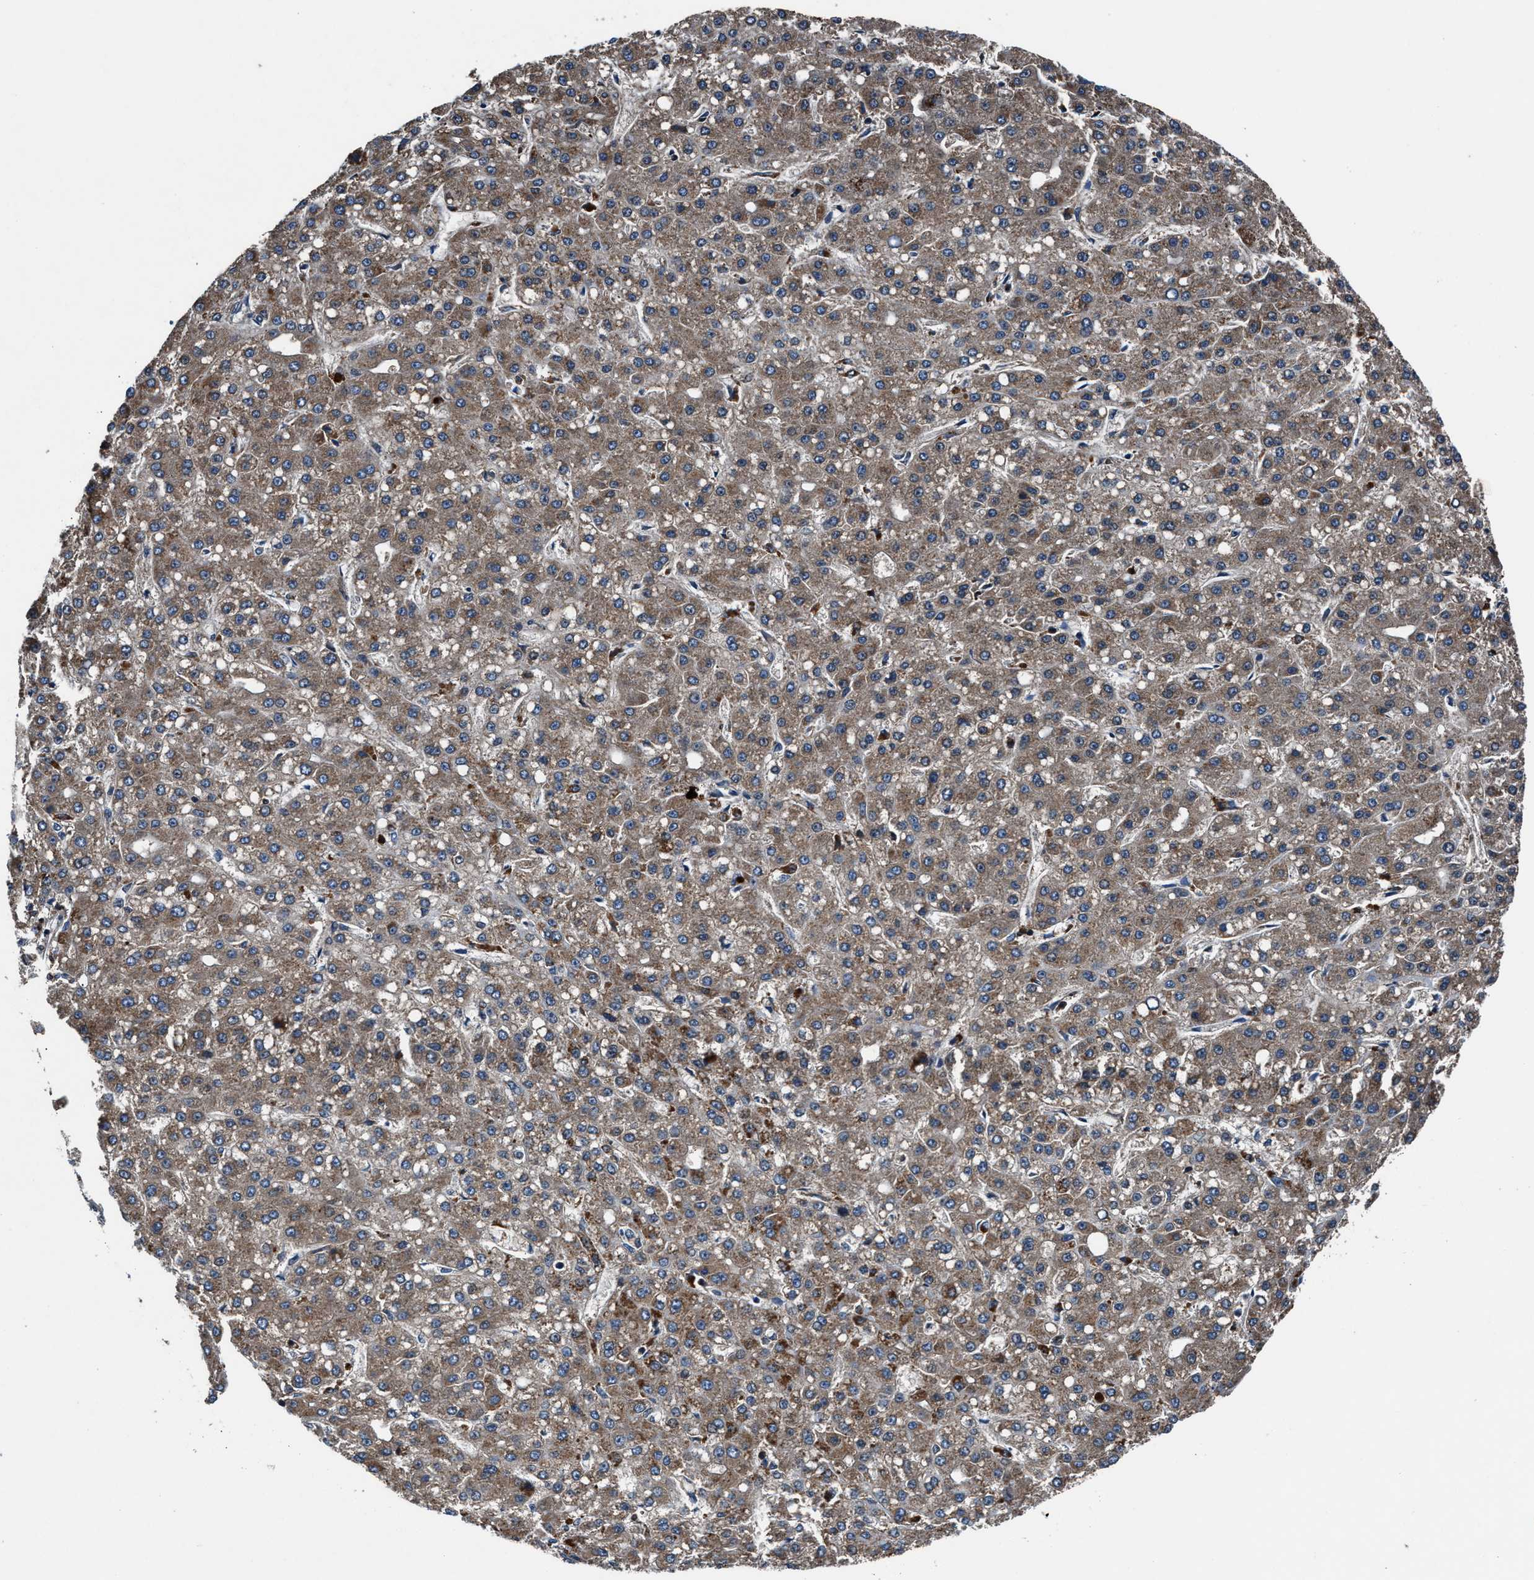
{"staining": {"intensity": "moderate", "quantity": ">75%", "location": "cytoplasmic/membranous"}, "tissue": "liver cancer", "cell_type": "Tumor cells", "image_type": "cancer", "snomed": [{"axis": "morphology", "description": "Carcinoma, Hepatocellular, NOS"}, {"axis": "topography", "description": "Liver"}], "caption": "Hepatocellular carcinoma (liver) stained with a protein marker exhibits moderate staining in tumor cells.", "gene": "FAM221A", "patient": {"sex": "male", "age": 67}}